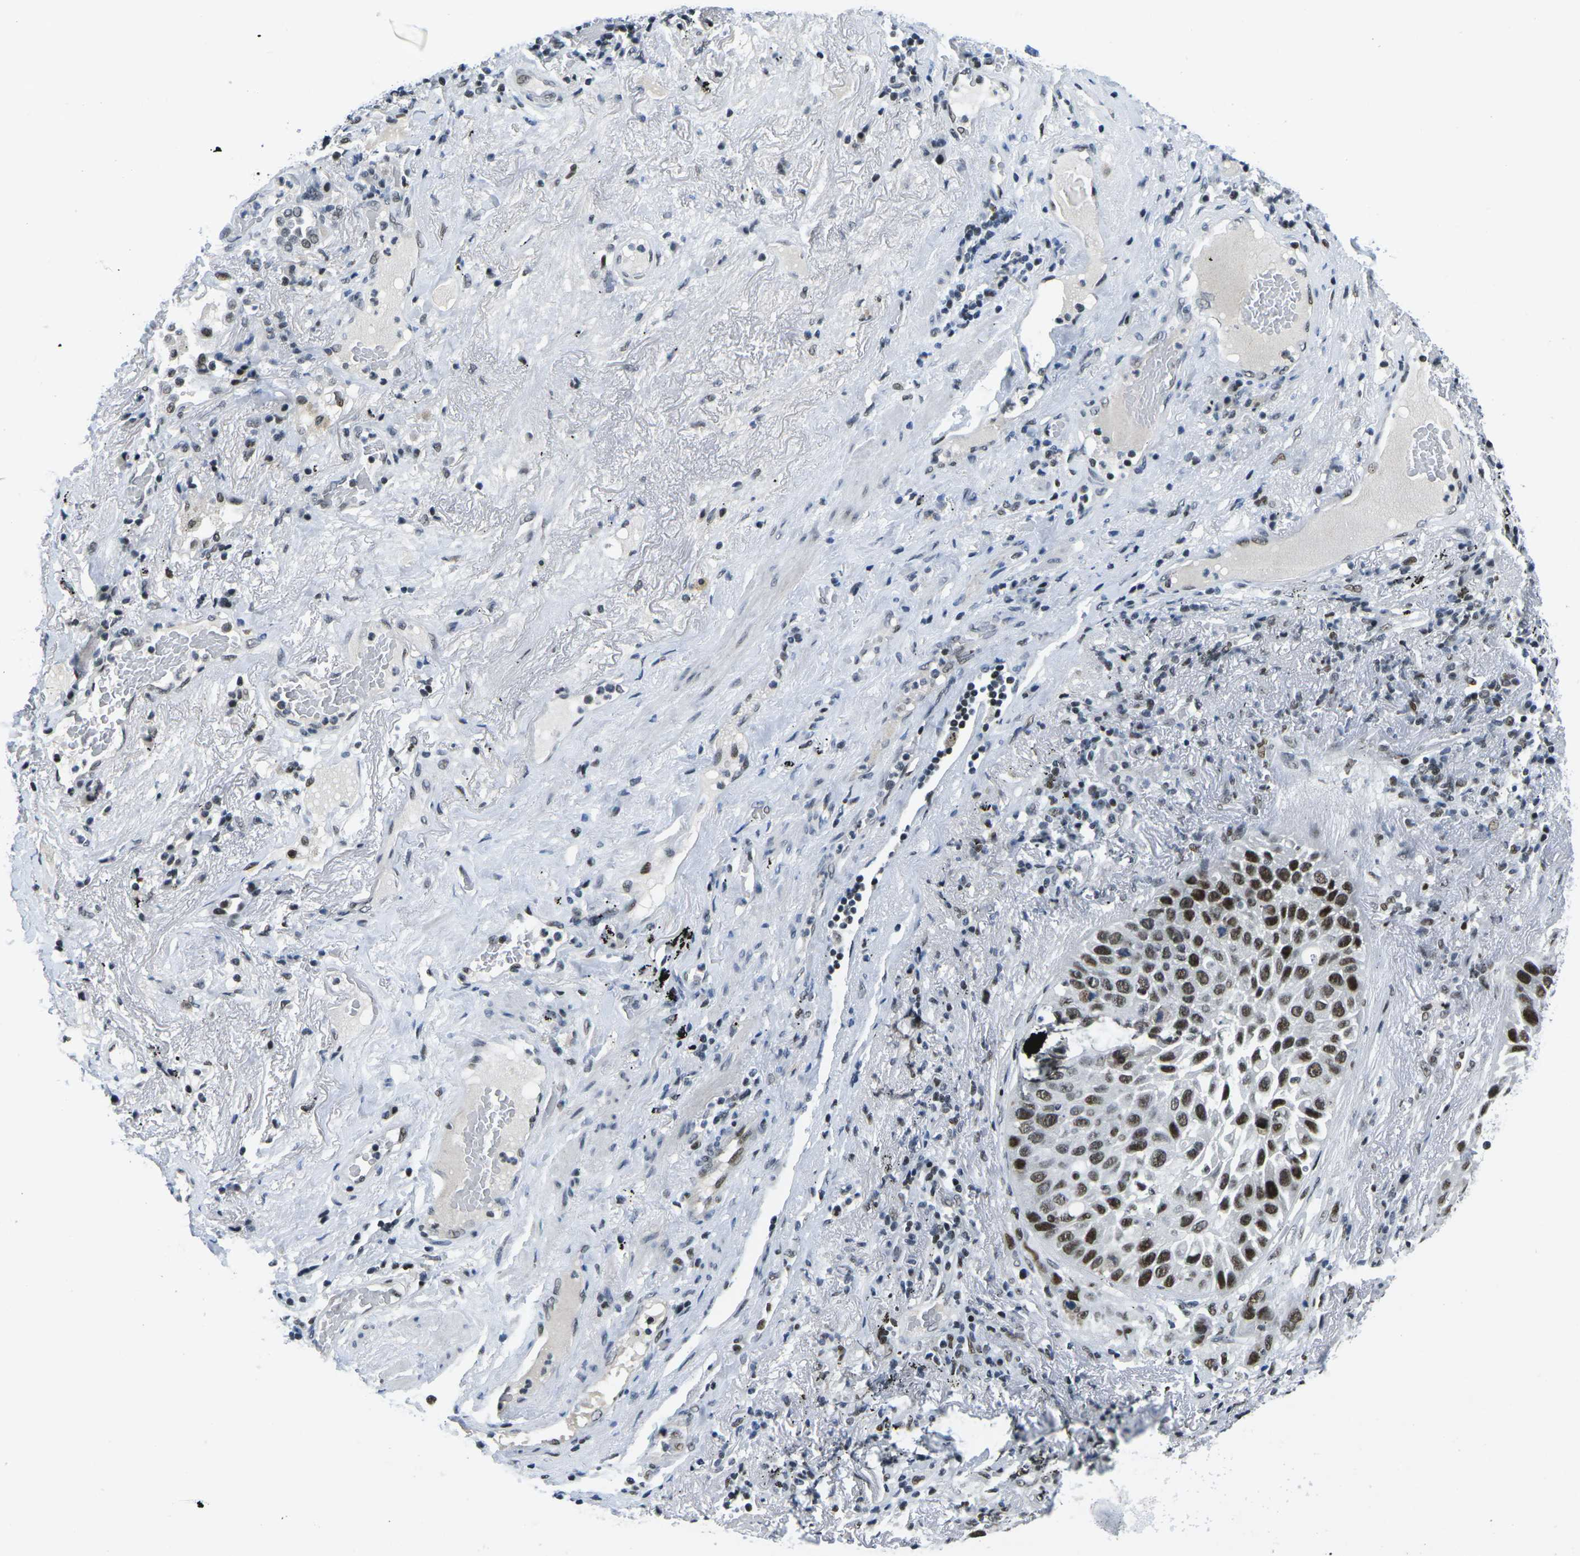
{"staining": {"intensity": "strong", "quantity": ">75%", "location": "nuclear"}, "tissue": "lung cancer", "cell_type": "Tumor cells", "image_type": "cancer", "snomed": [{"axis": "morphology", "description": "Squamous cell carcinoma, NOS"}, {"axis": "topography", "description": "Lung"}], "caption": "Lung squamous cell carcinoma stained for a protein reveals strong nuclear positivity in tumor cells. The staining was performed using DAB (3,3'-diaminobenzidine) to visualize the protein expression in brown, while the nuclei were stained in blue with hematoxylin (Magnification: 20x).", "gene": "PRPF8", "patient": {"sex": "male", "age": 57}}